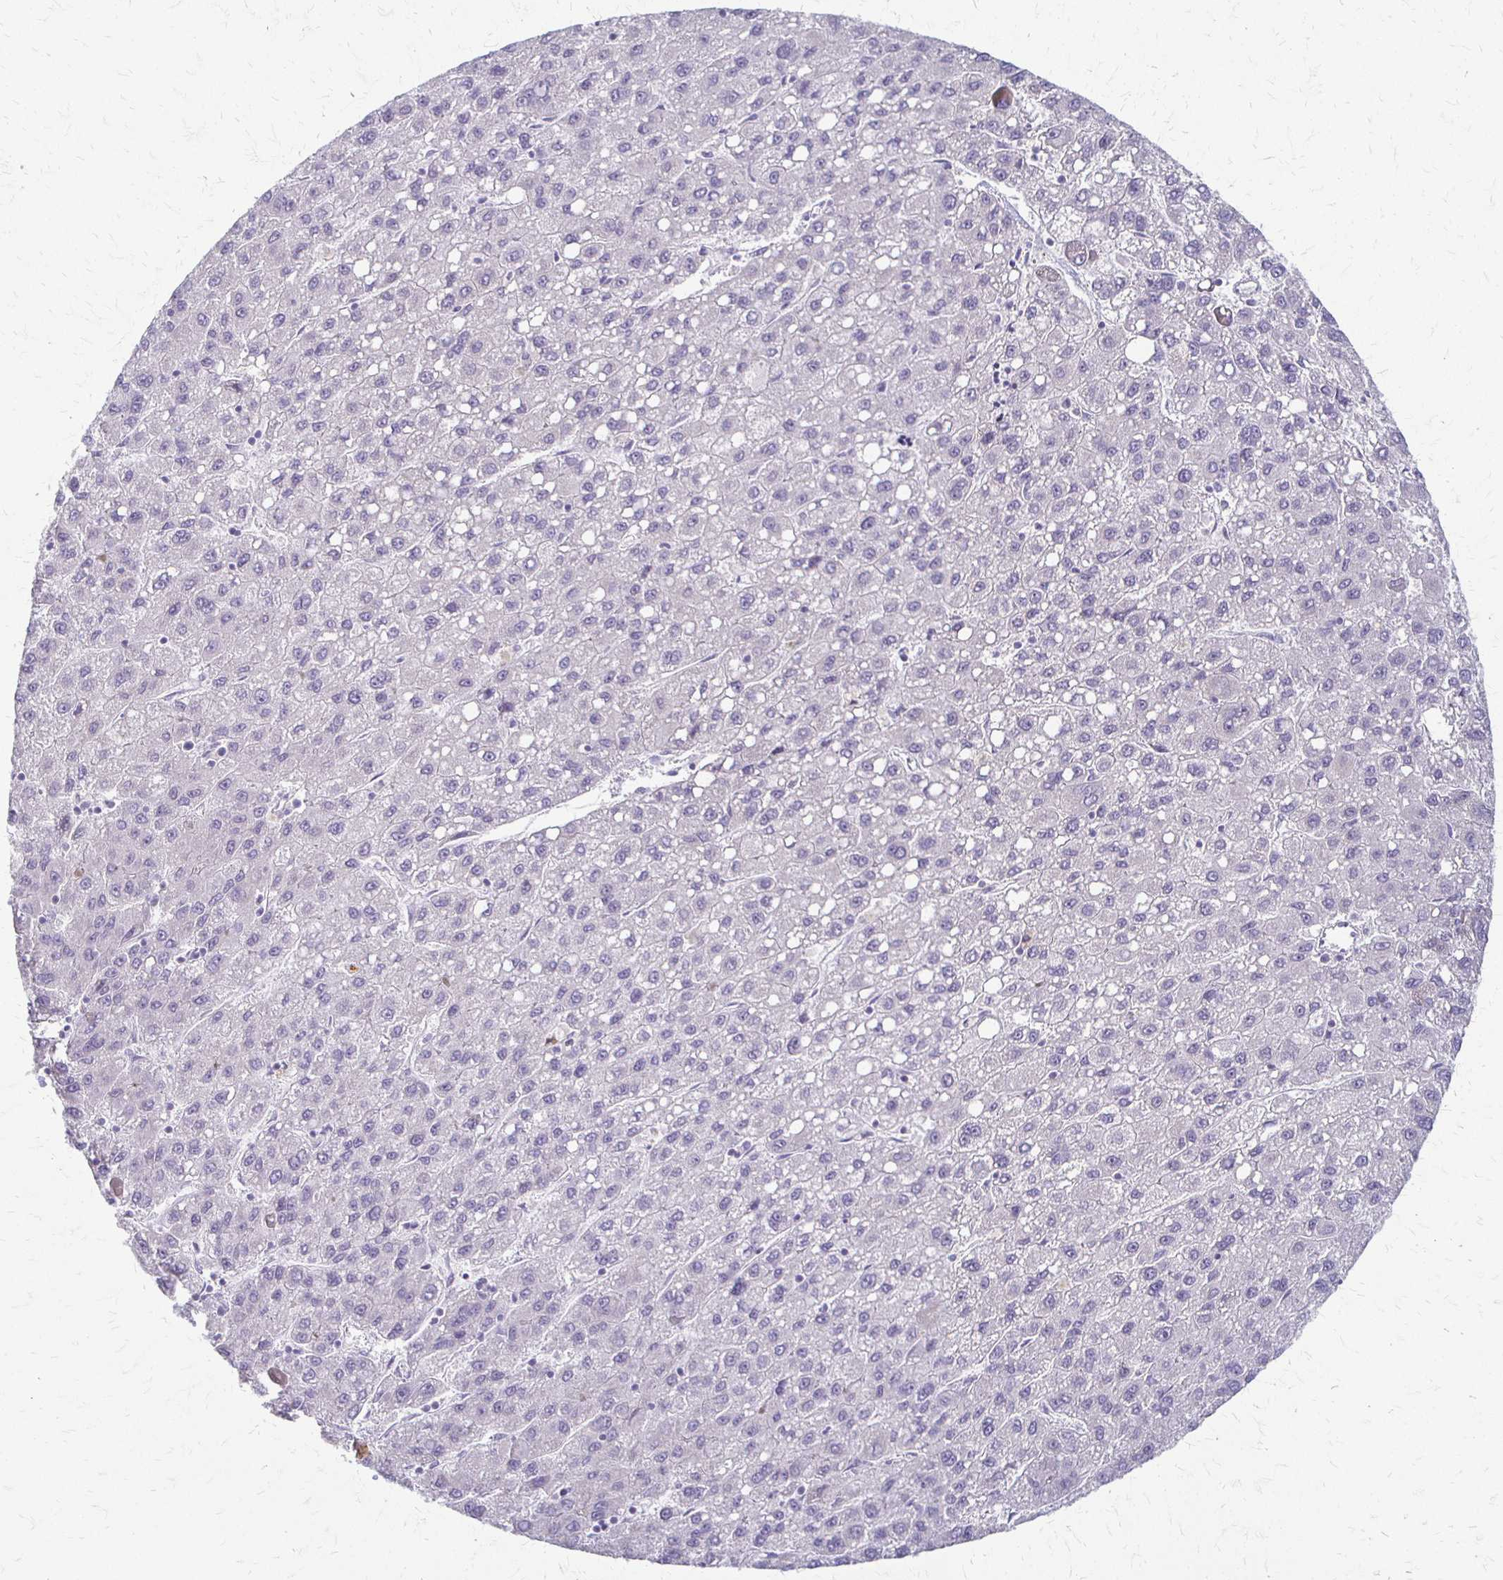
{"staining": {"intensity": "negative", "quantity": "none", "location": "none"}, "tissue": "liver cancer", "cell_type": "Tumor cells", "image_type": "cancer", "snomed": [{"axis": "morphology", "description": "Carcinoma, Hepatocellular, NOS"}, {"axis": "topography", "description": "Liver"}], "caption": "Protein analysis of liver hepatocellular carcinoma exhibits no significant staining in tumor cells.", "gene": "ACP5", "patient": {"sex": "female", "age": 82}}